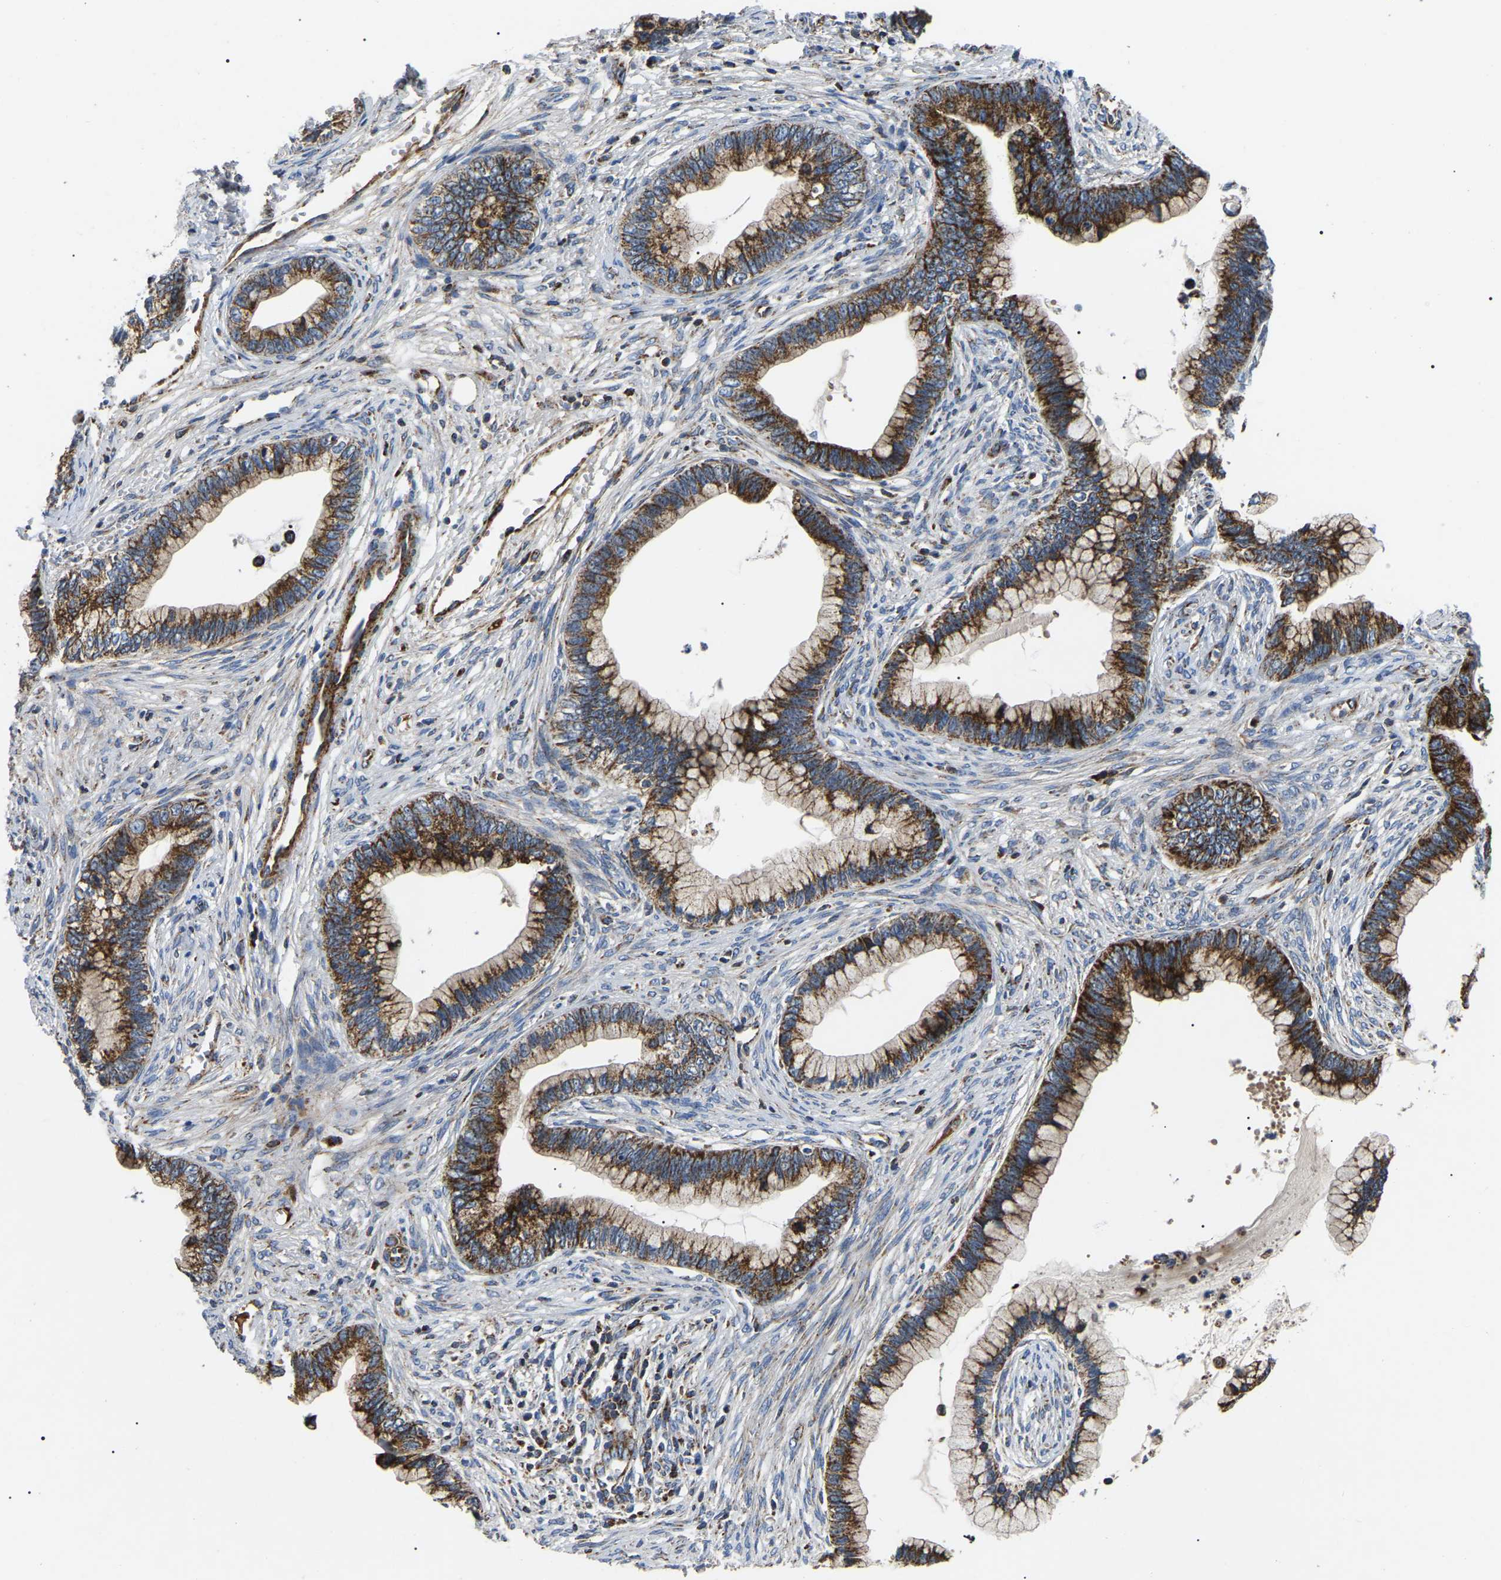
{"staining": {"intensity": "strong", "quantity": ">75%", "location": "cytoplasmic/membranous"}, "tissue": "cervical cancer", "cell_type": "Tumor cells", "image_type": "cancer", "snomed": [{"axis": "morphology", "description": "Adenocarcinoma, NOS"}, {"axis": "topography", "description": "Cervix"}], "caption": "Tumor cells exhibit high levels of strong cytoplasmic/membranous positivity in approximately >75% of cells in cervical cancer.", "gene": "PPM1E", "patient": {"sex": "female", "age": 44}}